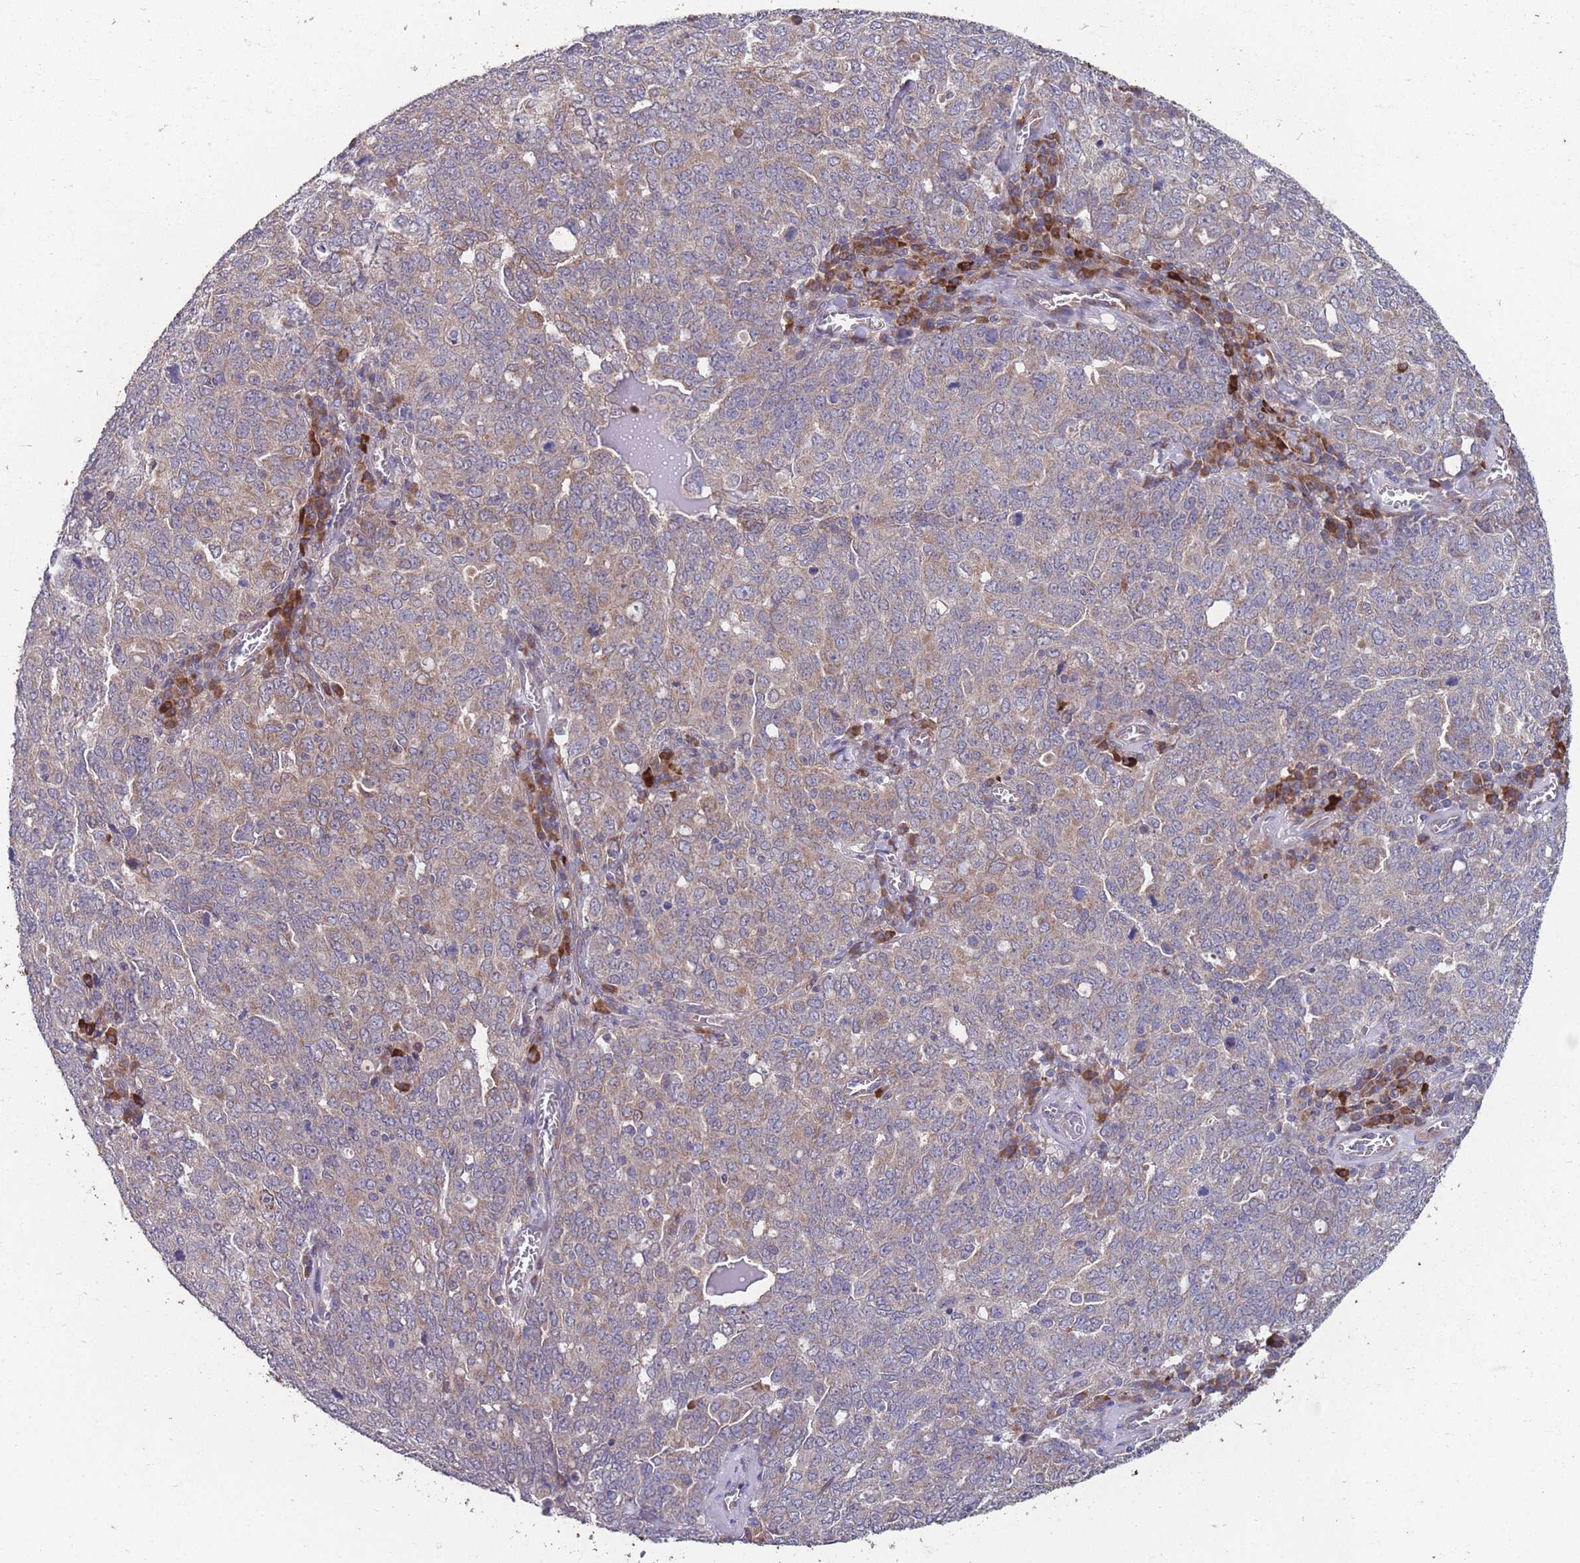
{"staining": {"intensity": "weak", "quantity": ">75%", "location": "cytoplasmic/membranous"}, "tissue": "ovarian cancer", "cell_type": "Tumor cells", "image_type": "cancer", "snomed": [{"axis": "morphology", "description": "Carcinoma, endometroid"}, {"axis": "topography", "description": "Ovary"}], "caption": "A micrograph of human ovarian endometroid carcinoma stained for a protein shows weak cytoplasmic/membranous brown staining in tumor cells.", "gene": "STIM2", "patient": {"sex": "female", "age": 62}}